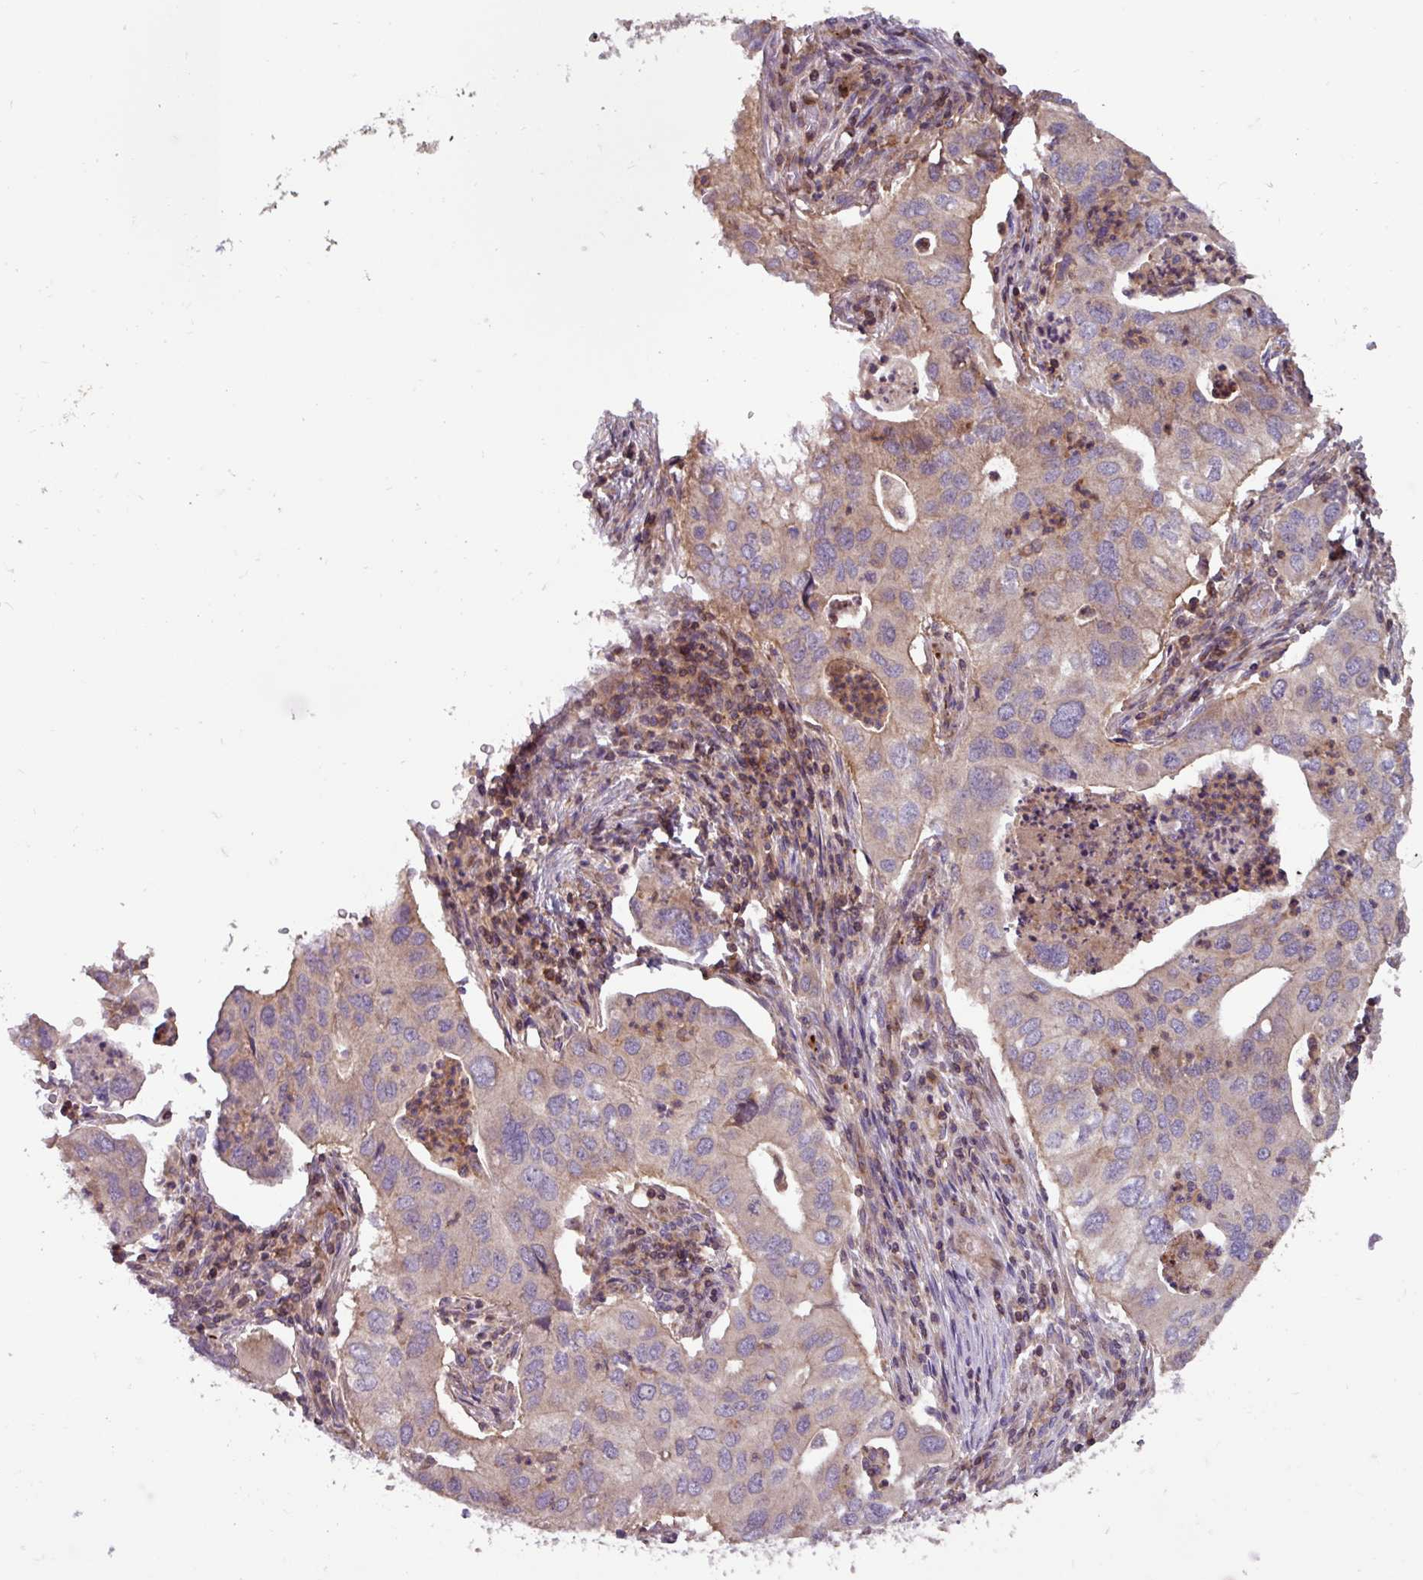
{"staining": {"intensity": "weak", "quantity": "25%-75%", "location": "cytoplasmic/membranous"}, "tissue": "lung cancer", "cell_type": "Tumor cells", "image_type": "cancer", "snomed": [{"axis": "morphology", "description": "Adenocarcinoma, NOS"}, {"axis": "topography", "description": "Lung"}], "caption": "This is a histology image of immunohistochemistry (IHC) staining of adenocarcinoma (lung), which shows weak positivity in the cytoplasmic/membranous of tumor cells.", "gene": "PLEKHD1", "patient": {"sex": "male", "age": 48}}